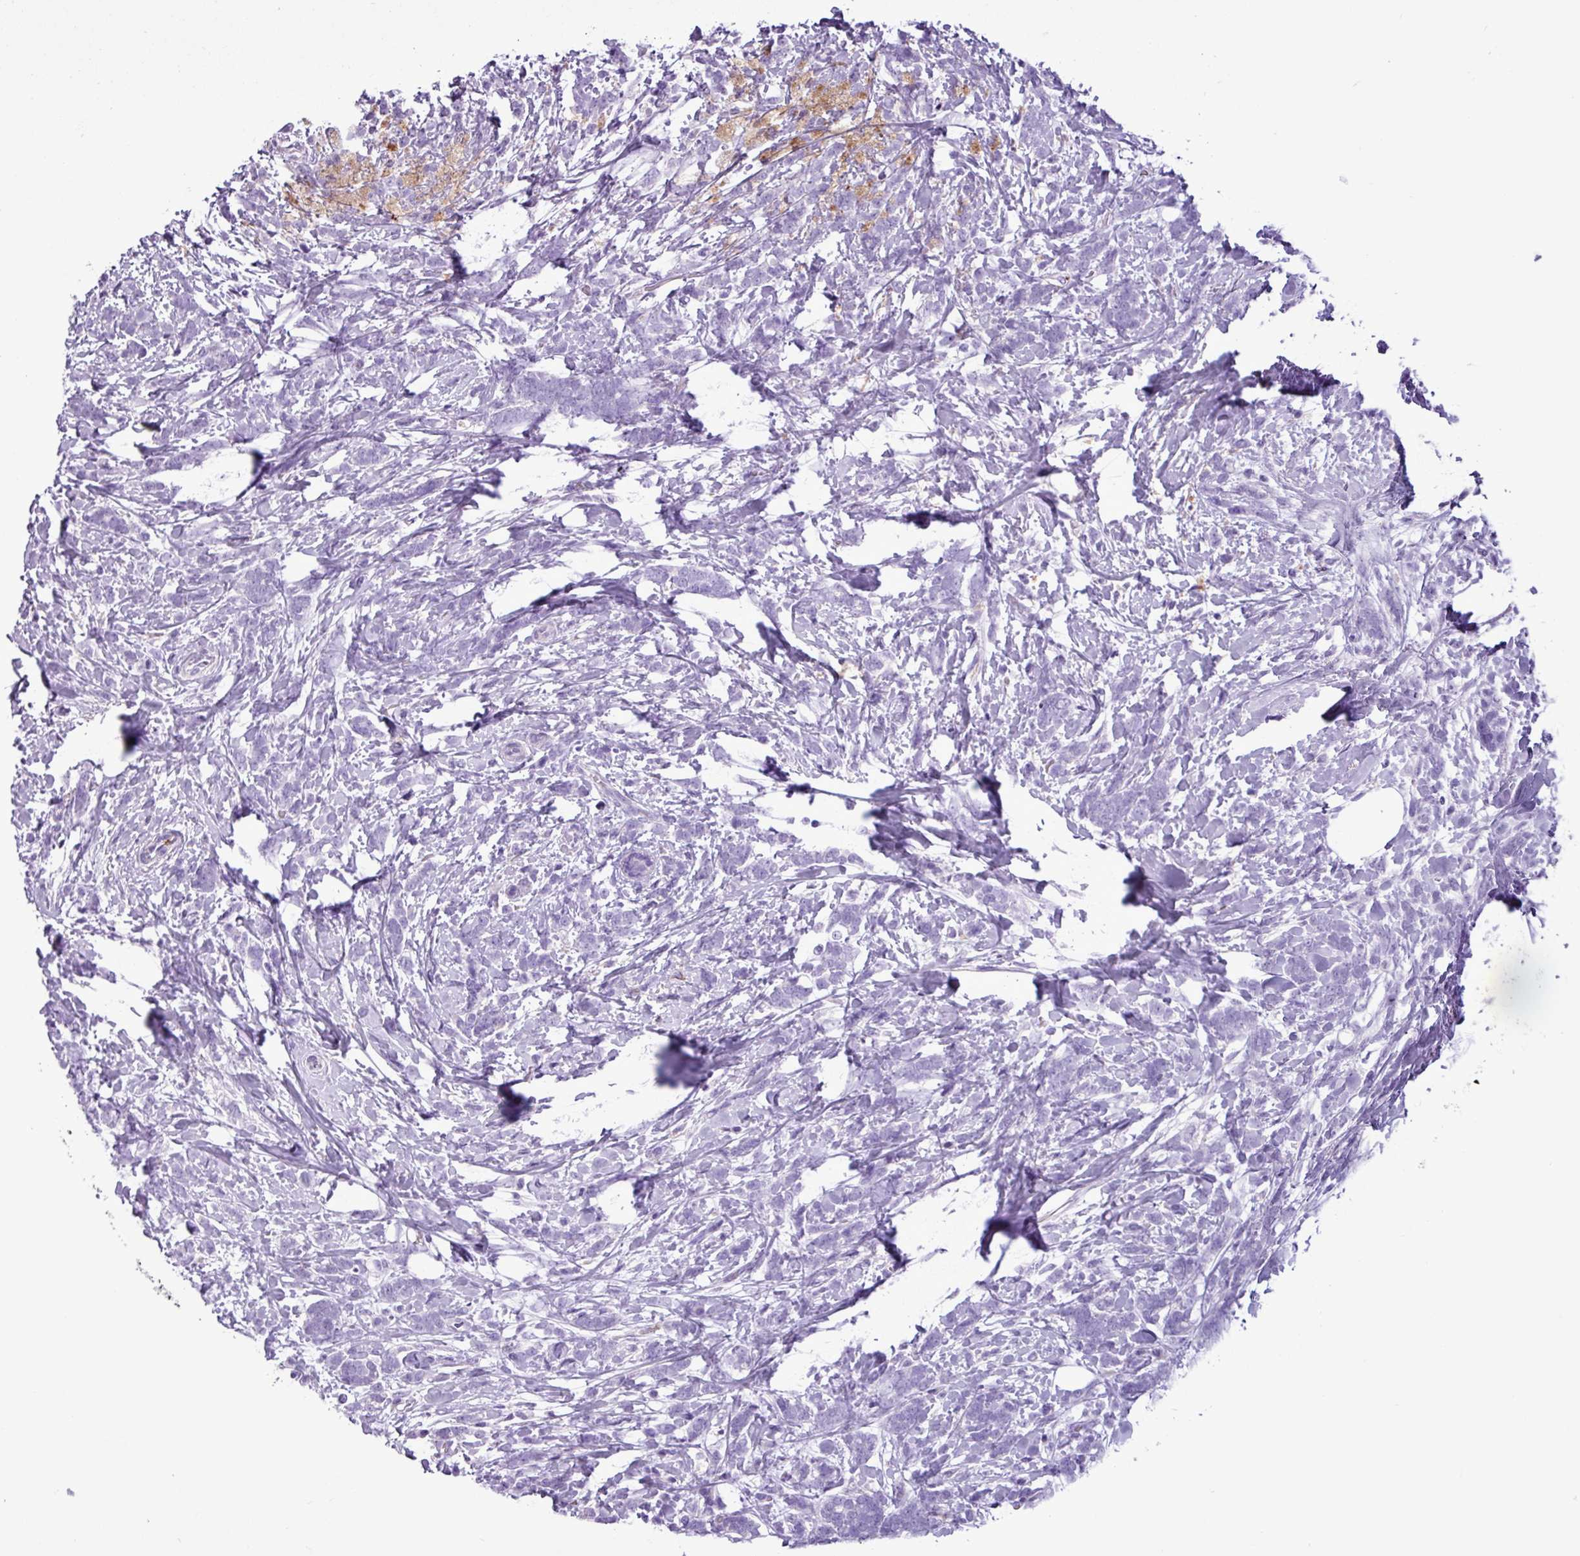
{"staining": {"intensity": "negative", "quantity": "none", "location": "none"}, "tissue": "breast cancer", "cell_type": "Tumor cells", "image_type": "cancer", "snomed": [{"axis": "morphology", "description": "Lobular carcinoma"}, {"axis": "topography", "description": "Breast"}], "caption": "Immunohistochemistry image of breast lobular carcinoma stained for a protein (brown), which displays no staining in tumor cells.", "gene": "TMEM200C", "patient": {"sex": "female", "age": 58}}